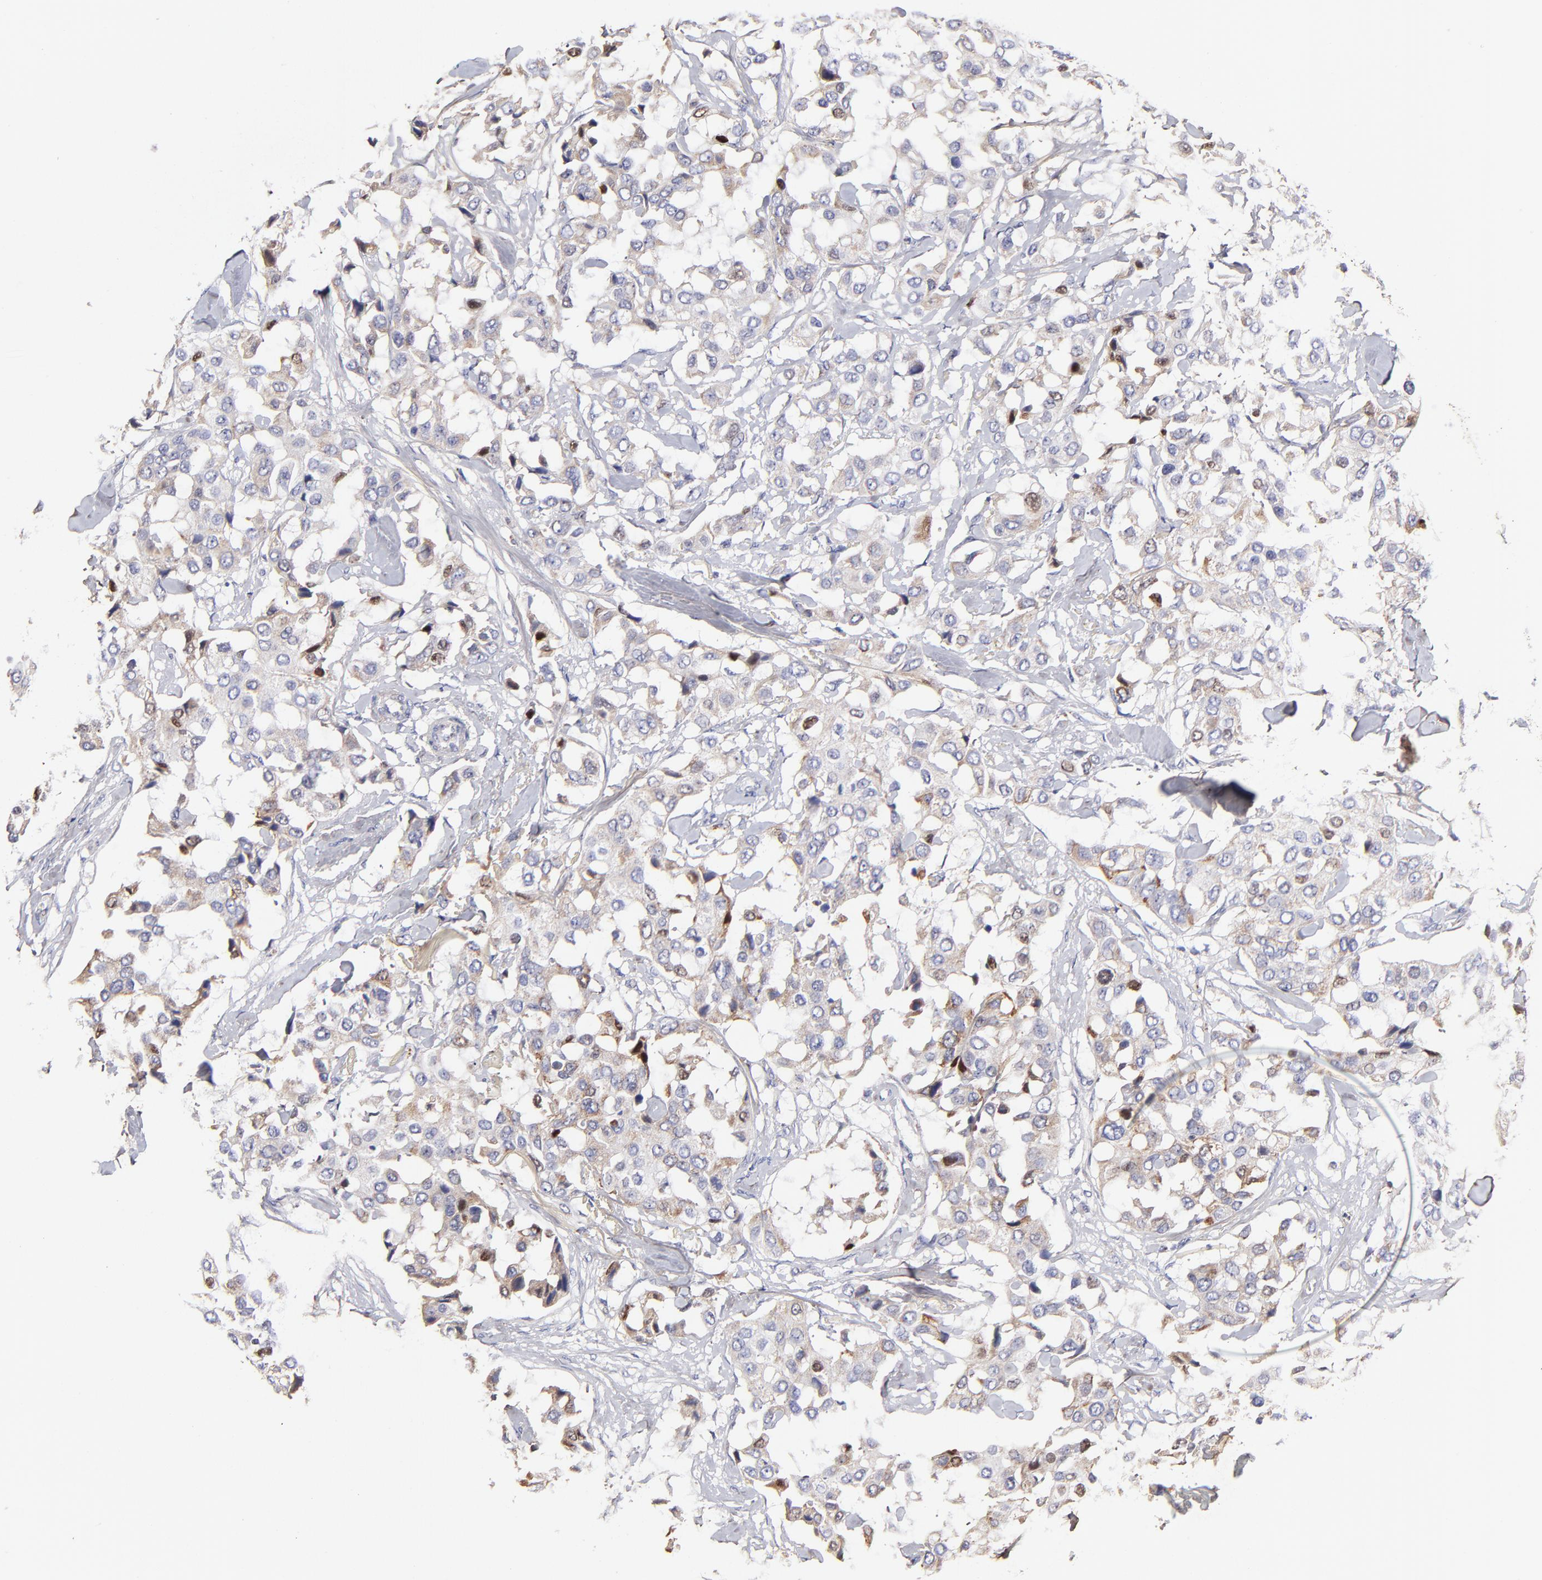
{"staining": {"intensity": "weak", "quantity": "<25%", "location": "cytoplasmic/membranous"}, "tissue": "breast cancer", "cell_type": "Tumor cells", "image_type": "cancer", "snomed": [{"axis": "morphology", "description": "Duct carcinoma"}, {"axis": "topography", "description": "Breast"}], "caption": "Immunohistochemistry of human breast infiltrating ductal carcinoma demonstrates no expression in tumor cells.", "gene": "BTG2", "patient": {"sex": "female", "age": 80}}